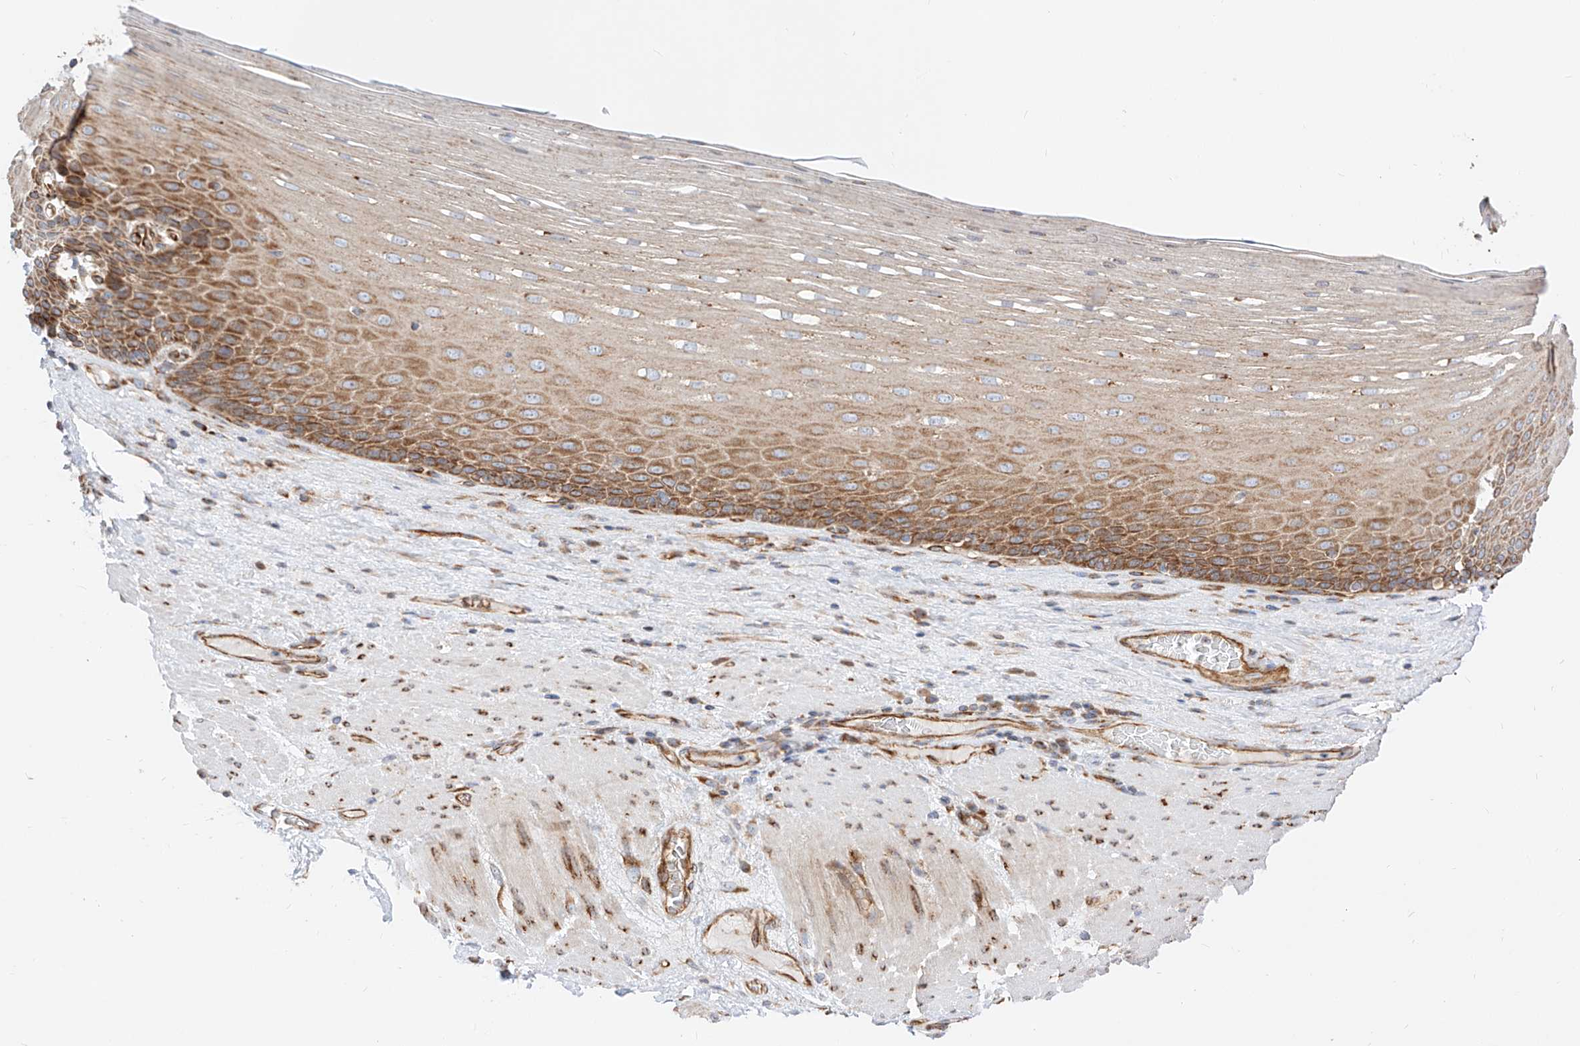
{"staining": {"intensity": "moderate", "quantity": ">75%", "location": "cytoplasmic/membranous"}, "tissue": "esophagus", "cell_type": "Squamous epithelial cells", "image_type": "normal", "snomed": [{"axis": "morphology", "description": "Normal tissue, NOS"}, {"axis": "topography", "description": "Esophagus"}], "caption": "Immunohistochemical staining of unremarkable human esophagus exhibits moderate cytoplasmic/membranous protein expression in approximately >75% of squamous epithelial cells.", "gene": "CSGALNACT2", "patient": {"sex": "male", "age": 62}}